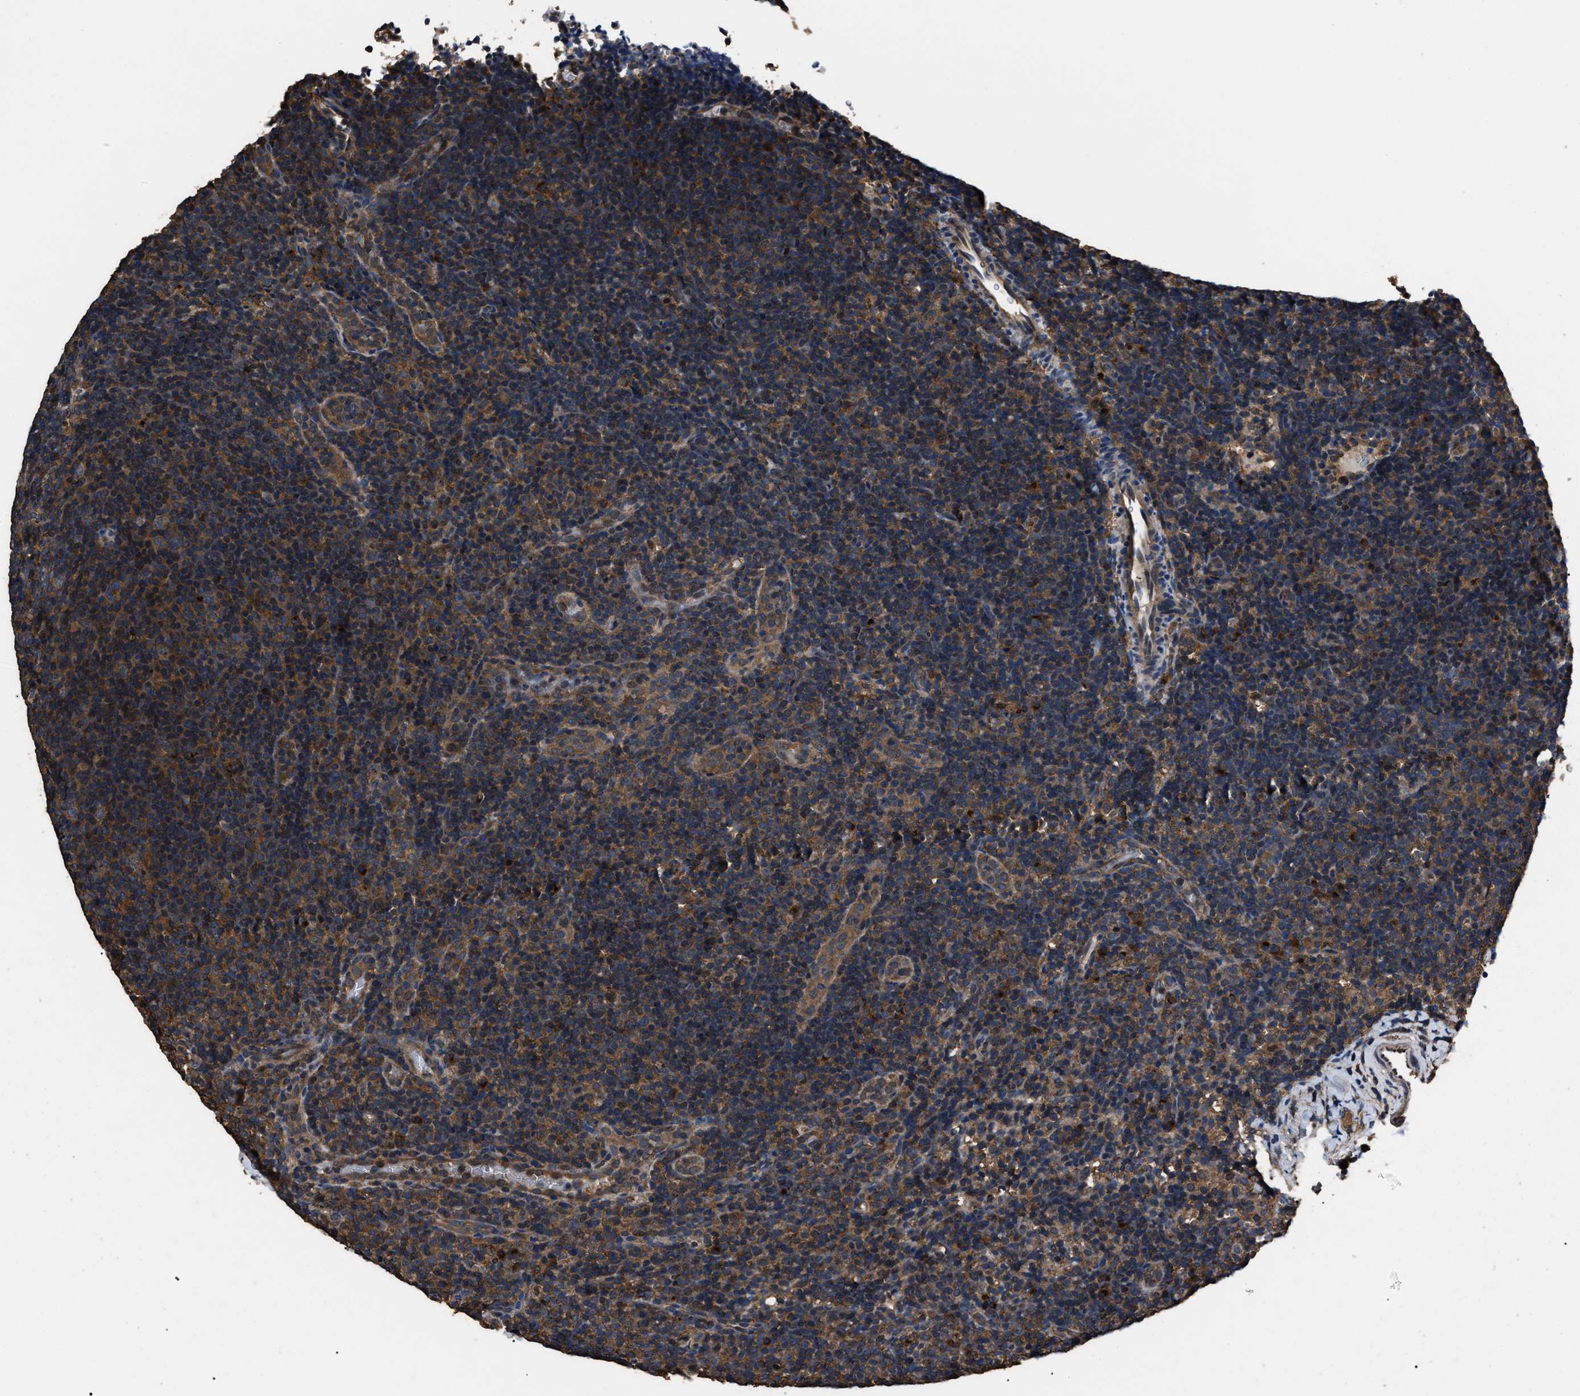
{"staining": {"intensity": "strong", "quantity": "25%-75%", "location": "cytoplasmic/membranous"}, "tissue": "lymphoma", "cell_type": "Tumor cells", "image_type": "cancer", "snomed": [{"axis": "morphology", "description": "Hodgkin's disease, NOS"}, {"axis": "topography", "description": "Lymph node"}], "caption": "Immunohistochemistry photomicrograph of neoplastic tissue: human lymphoma stained using IHC shows high levels of strong protein expression localized specifically in the cytoplasmic/membranous of tumor cells, appearing as a cytoplasmic/membranous brown color.", "gene": "RNF216", "patient": {"sex": "female", "age": 57}}